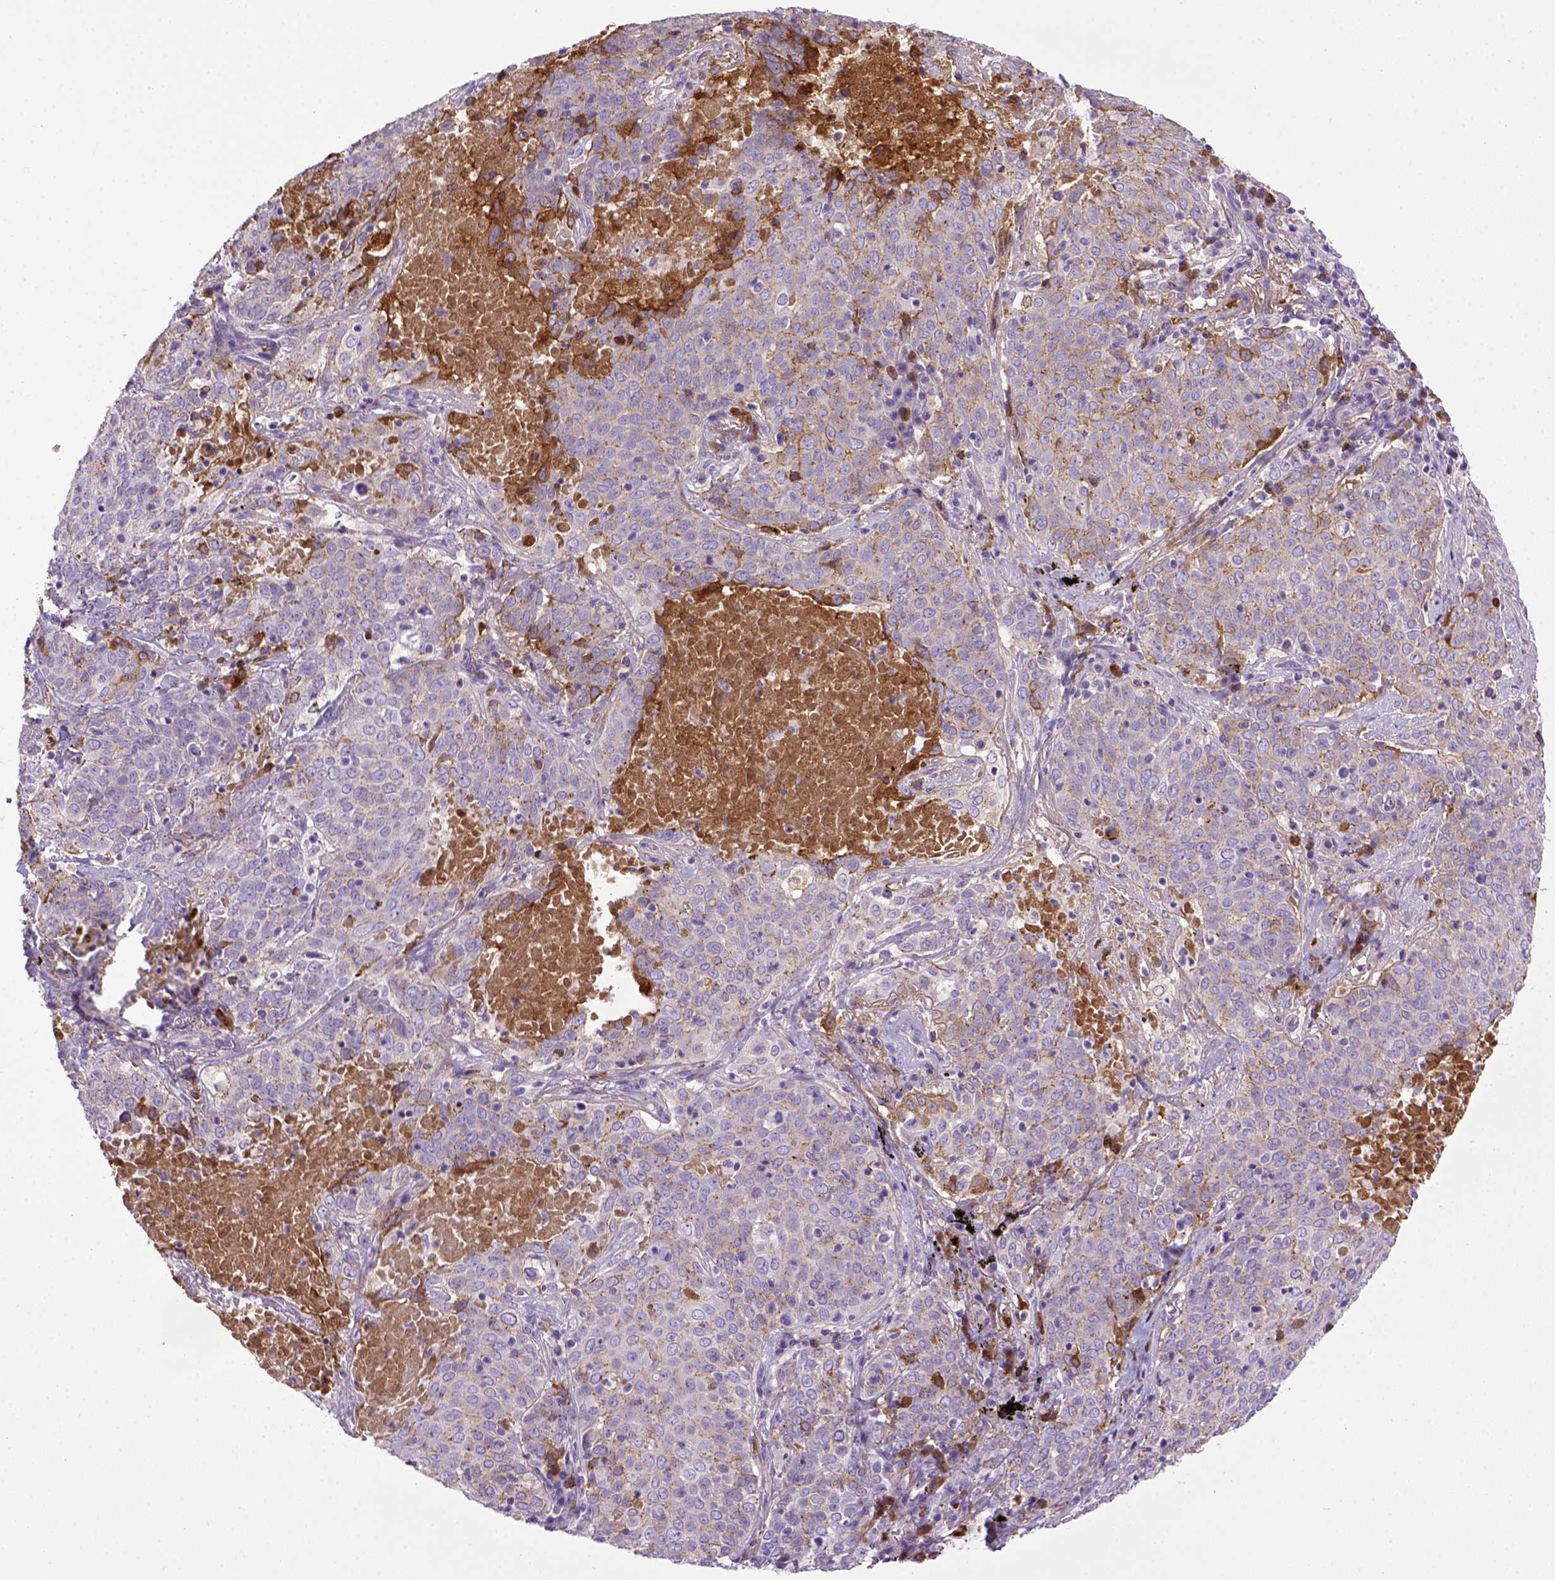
{"staining": {"intensity": "moderate", "quantity": "25%-75%", "location": "cytoplasmic/membranous"}, "tissue": "lung cancer", "cell_type": "Tumor cells", "image_type": "cancer", "snomed": [{"axis": "morphology", "description": "Squamous cell carcinoma, NOS"}, {"axis": "topography", "description": "Lung"}], "caption": "Human lung cancer stained with a brown dye displays moderate cytoplasmic/membranous positive expression in approximately 25%-75% of tumor cells.", "gene": "CDH1", "patient": {"sex": "male", "age": 82}}